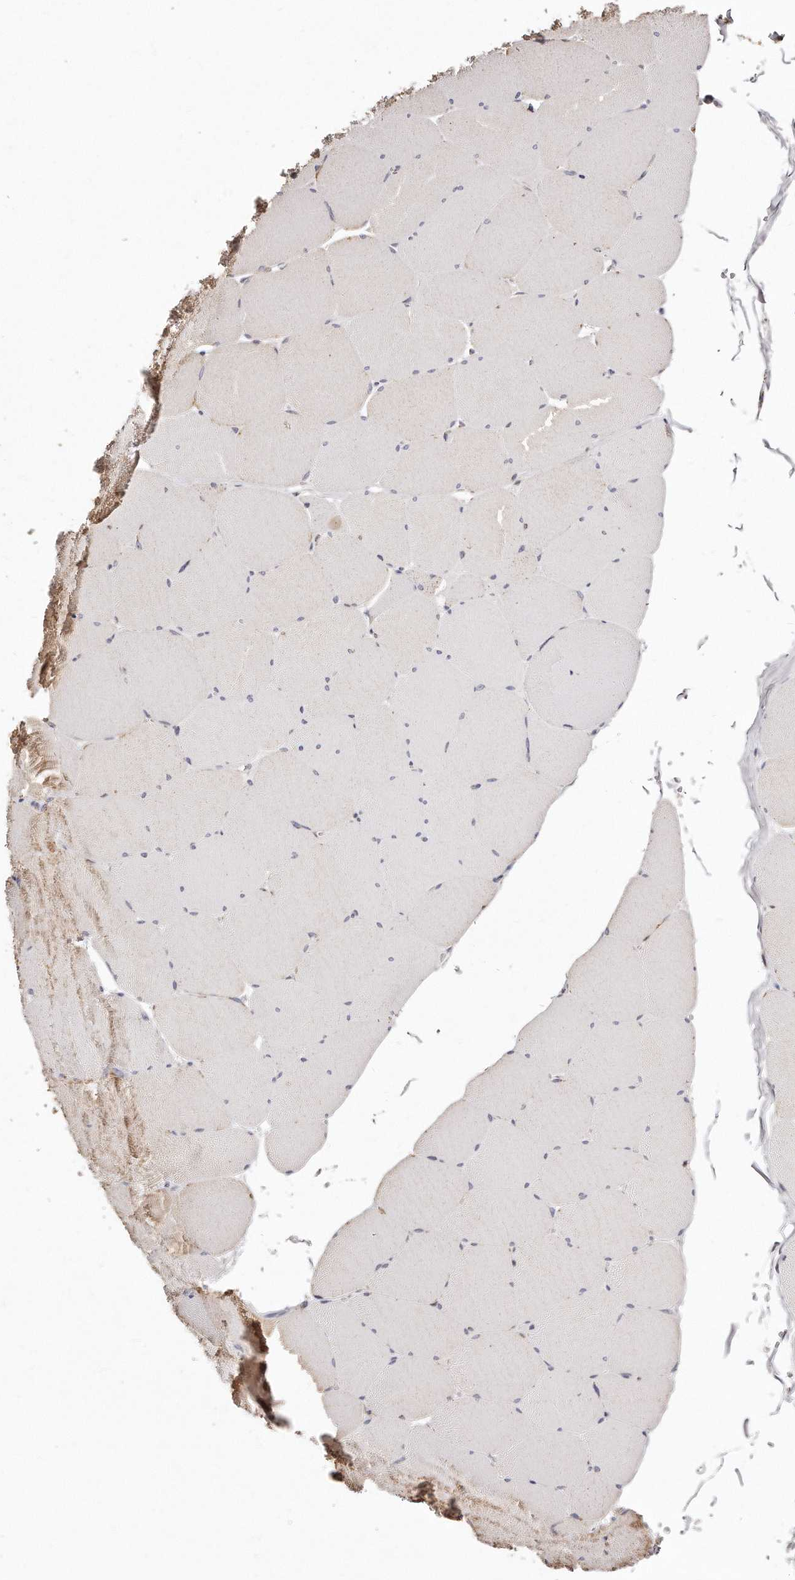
{"staining": {"intensity": "moderate", "quantity": "<25%", "location": "cytoplasmic/membranous"}, "tissue": "skeletal muscle", "cell_type": "Myocytes", "image_type": "normal", "snomed": [{"axis": "morphology", "description": "Normal tissue, NOS"}, {"axis": "topography", "description": "Skeletal muscle"}, {"axis": "topography", "description": "Head-Neck"}], "caption": "The micrograph displays staining of normal skeletal muscle, revealing moderate cytoplasmic/membranous protein expression (brown color) within myocytes. The staining is performed using DAB (3,3'-diaminobenzidine) brown chromogen to label protein expression. The nuclei are counter-stained blue using hematoxylin.", "gene": "RTKN", "patient": {"sex": "male", "age": 66}}